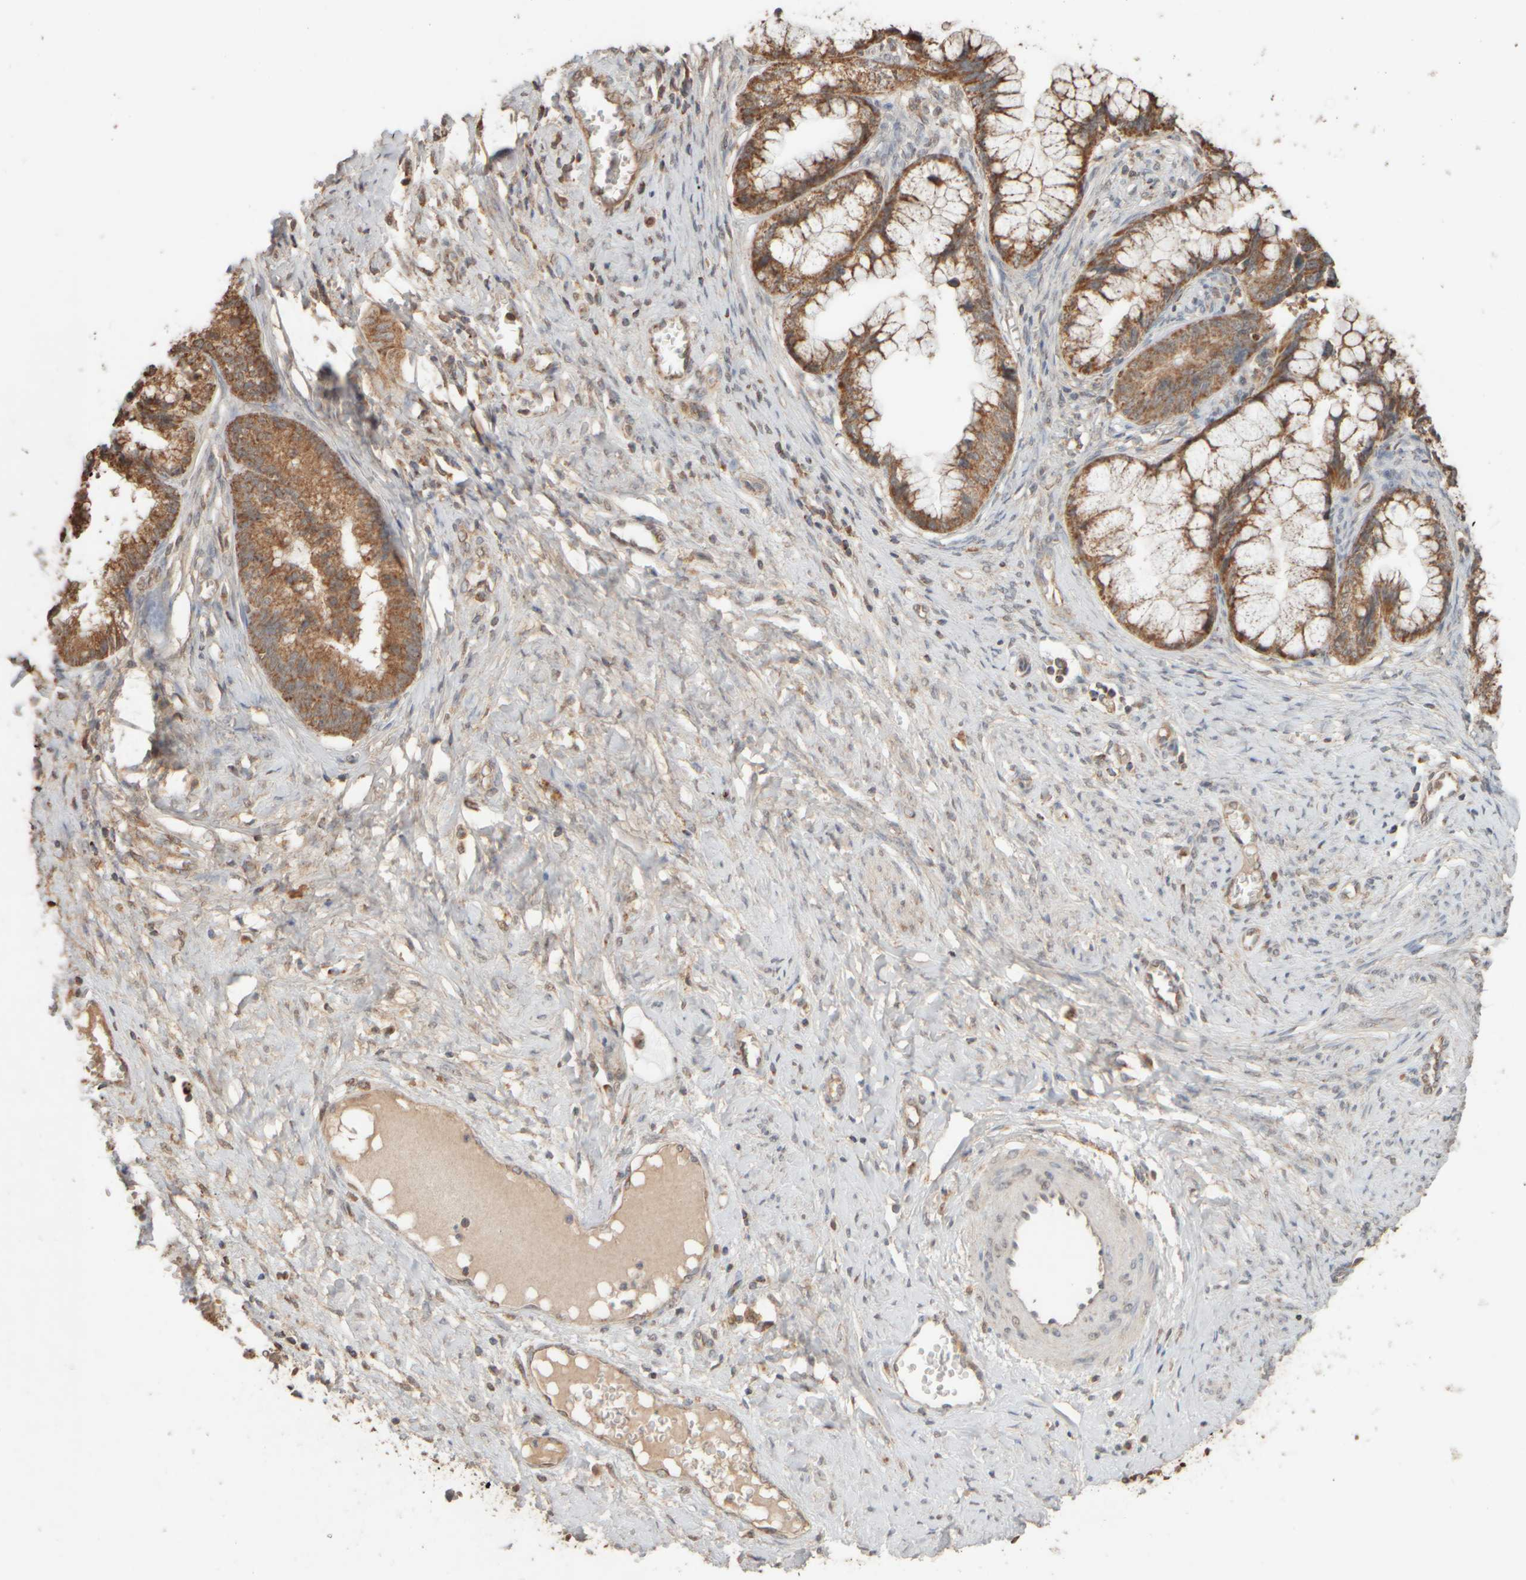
{"staining": {"intensity": "moderate", "quantity": ">75%", "location": "cytoplasmic/membranous"}, "tissue": "cervical cancer", "cell_type": "Tumor cells", "image_type": "cancer", "snomed": [{"axis": "morphology", "description": "Adenocarcinoma, NOS"}, {"axis": "topography", "description": "Cervix"}], "caption": "Protein expression by IHC exhibits moderate cytoplasmic/membranous staining in about >75% of tumor cells in adenocarcinoma (cervical). (DAB (3,3'-diaminobenzidine) = brown stain, brightfield microscopy at high magnification).", "gene": "EIF2B3", "patient": {"sex": "female", "age": 44}}